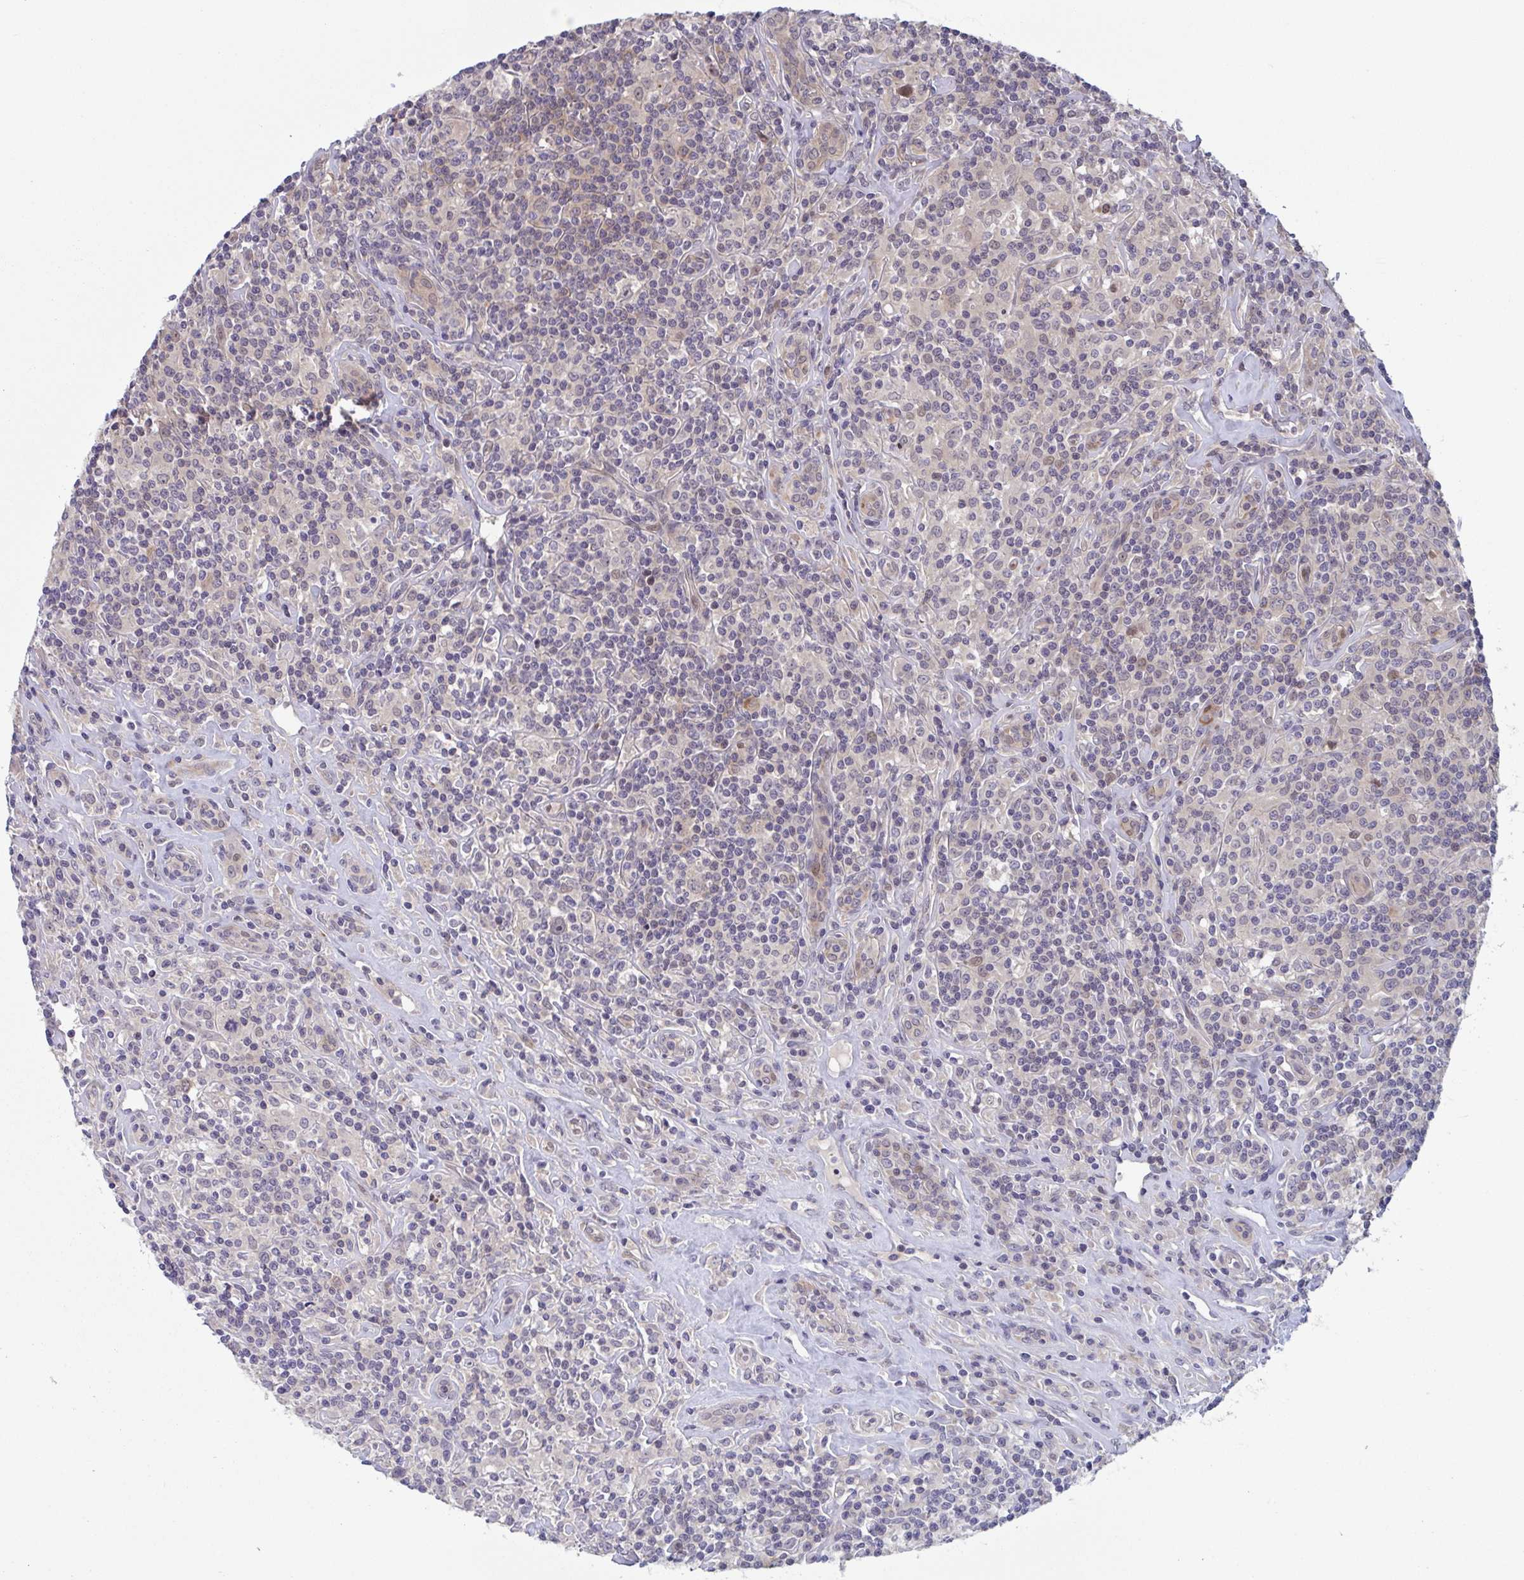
{"staining": {"intensity": "negative", "quantity": "none", "location": "none"}, "tissue": "lymphoma", "cell_type": "Tumor cells", "image_type": "cancer", "snomed": [{"axis": "morphology", "description": "Hodgkin's disease, NOS"}, {"axis": "morphology", "description": "Hodgkin's lymphoma, nodular sclerosis"}, {"axis": "topography", "description": "Lymph node"}], "caption": "This is an IHC micrograph of human lymphoma. There is no positivity in tumor cells.", "gene": "RIOK1", "patient": {"sex": "female", "age": 10}}